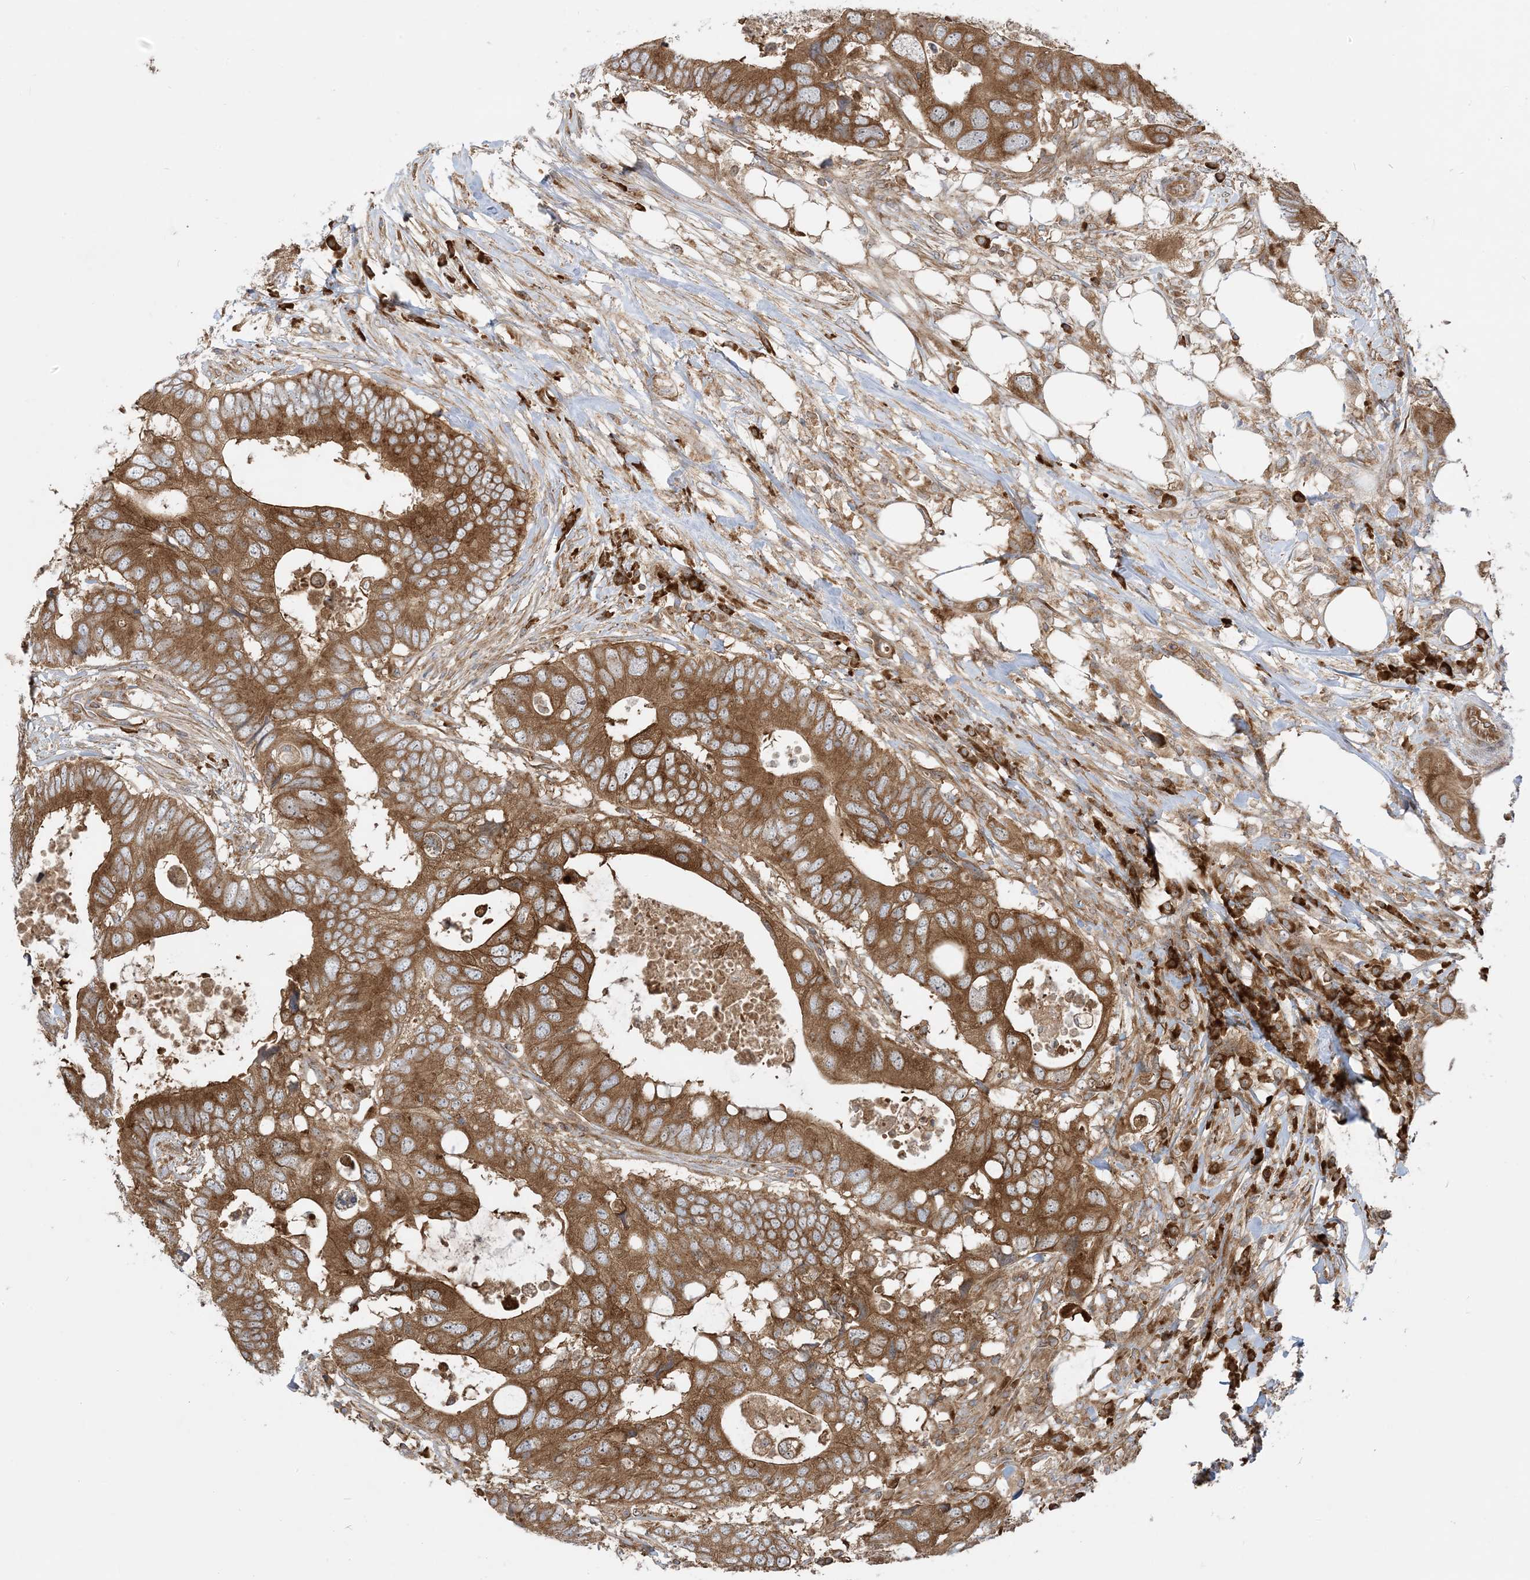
{"staining": {"intensity": "strong", "quantity": ">75%", "location": "cytoplasmic/membranous"}, "tissue": "colorectal cancer", "cell_type": "Tumor cells", "image_type": "cancer", "snomed": [{"axis": "morphology", "description": "Adenocarcinoma, NOS"}, {"axis": "topography", "description": "Colon"}], "caption": "The photomicrograph displays staining of colorectal adenocarcinoma, revealing strong cytoplasmic/membranous protein positivity (brown color) within tumor cells.", "gene": "SRP72", "patient": {"sex": "male", "age": 71}}